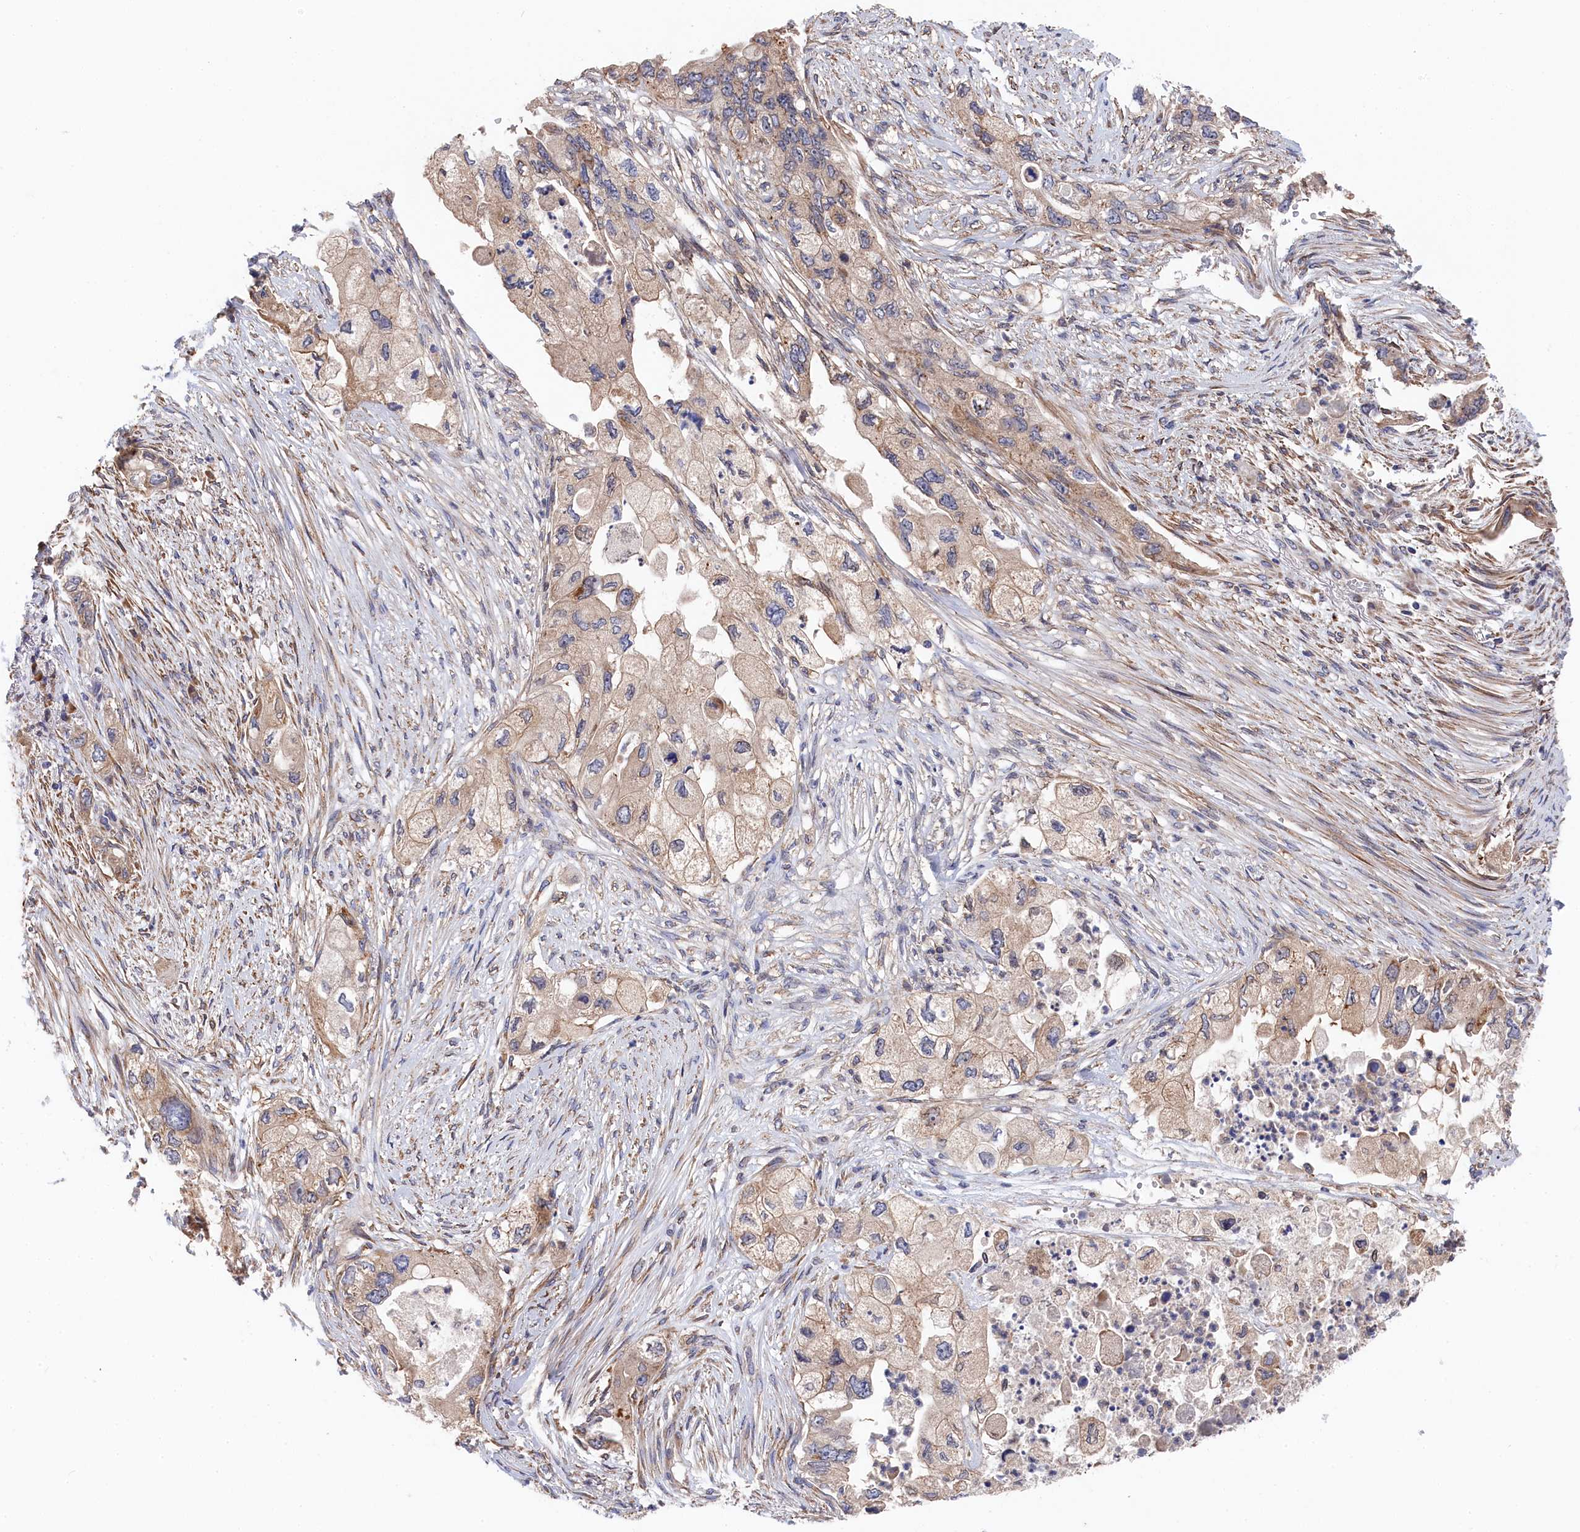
{"staining": {"intensity": "weak", "quantity": "25%-75%", "location": "cytoplasmic/membranous"}, "tissue": "pancreatic cancer", "cell_type": "Tumor cells", "image_type": "cancer", "snomed": [{"axis": "morphology", "description": "Adenocarcinoma, NOS"}, {"axis": "topography", "description": "Pancreas"}], "caption": "IHC of human pancreatic adenocarcinoma displays low levels of weak cytoplasmic/membranous staining in approximately 25%-75% of tumor cells. Using DAB (brown) and hematoxylin (blue) stains, captured at high magnification using brightfield microscopy.", "gene": "CYB5D2", "patient": {"sex": "female", "age": 73}}